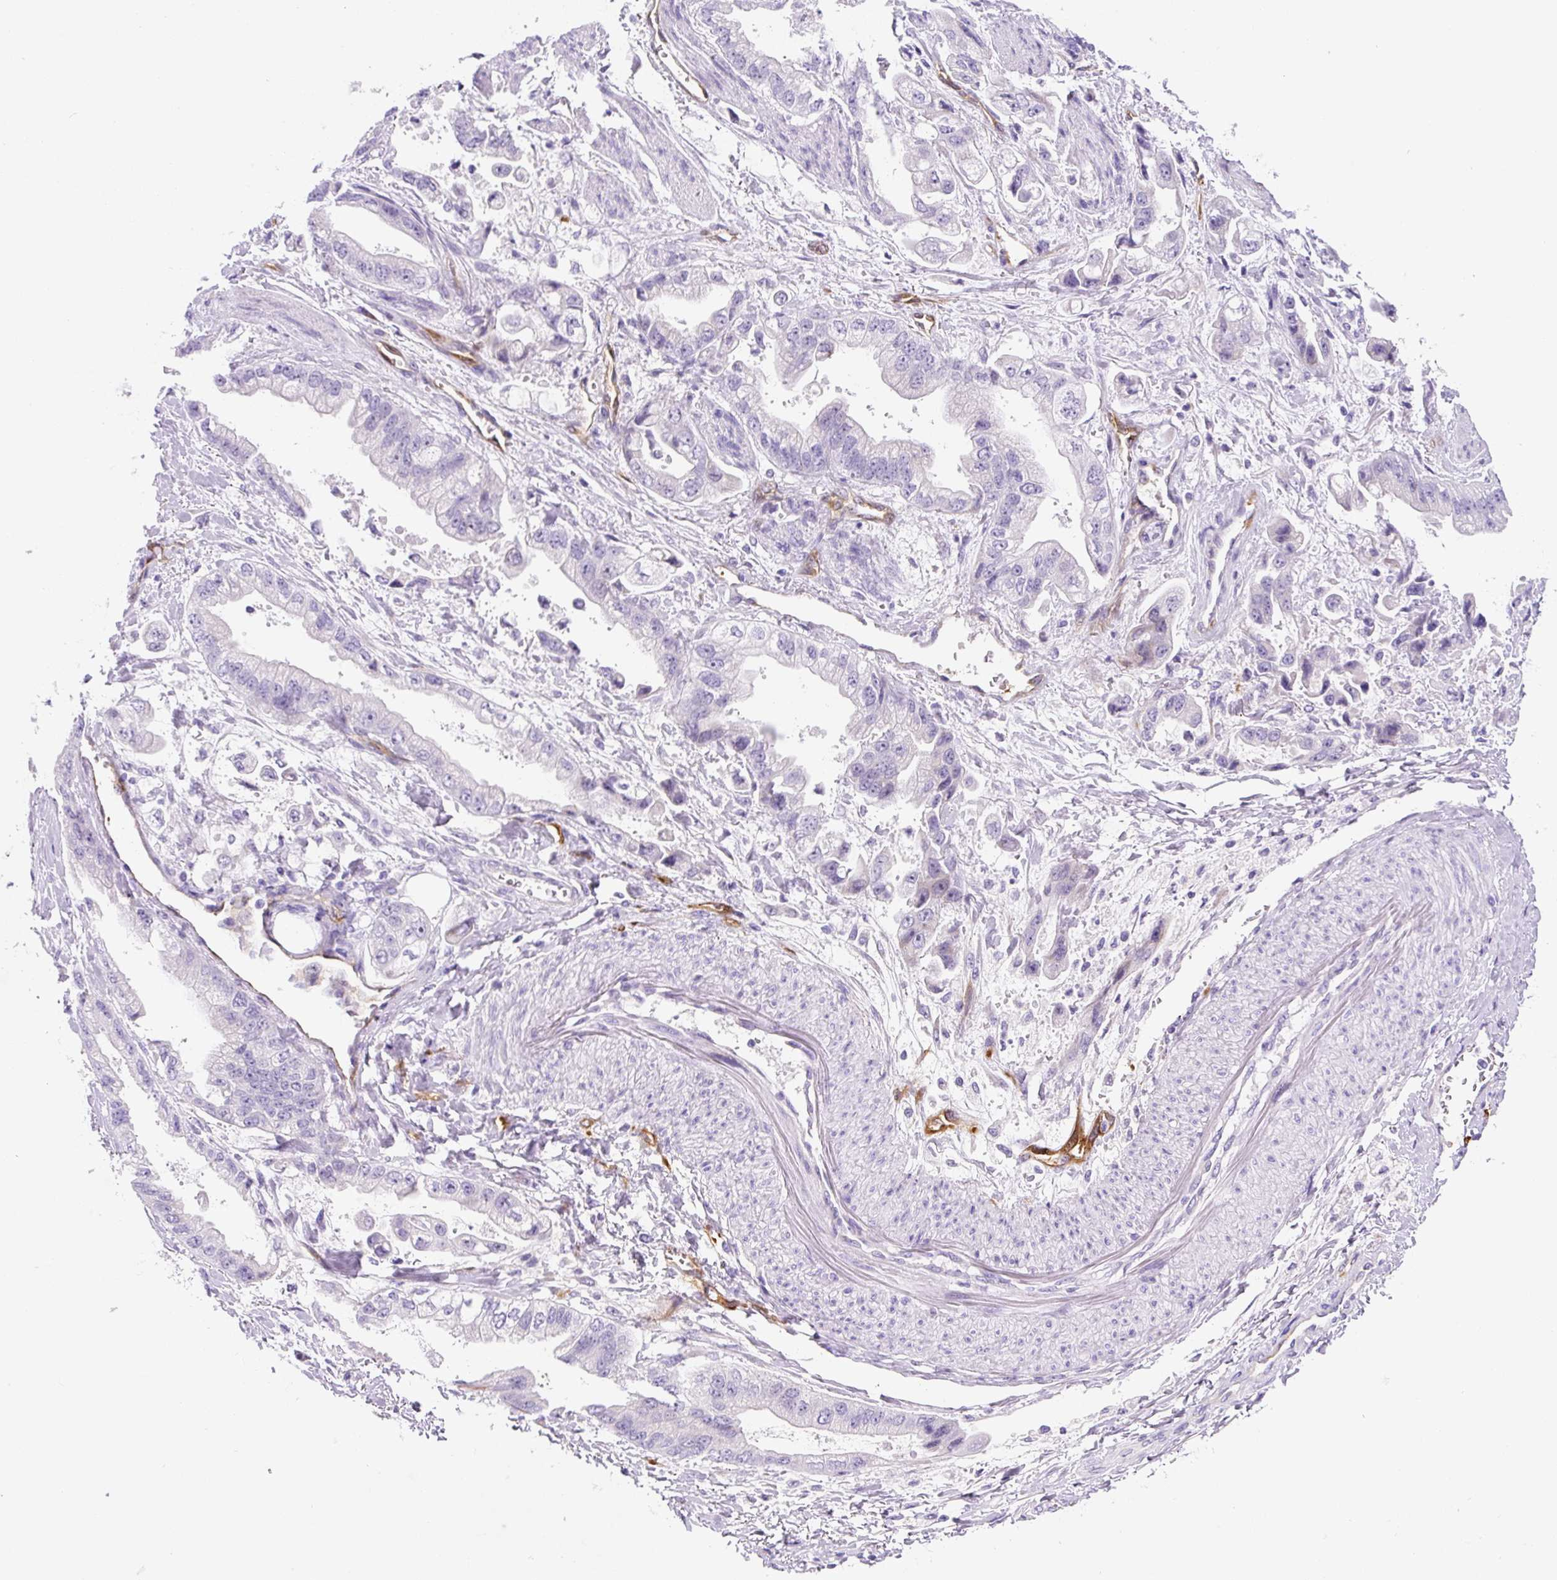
{"staining": {"intensity": "negative", "quantity": "none", "location": "none"}, "tissue": "stomach cancer", "cell_type": "Tumor cells", "image_type": "cancer", "snomed": [{"axis": "morphology", "description": "Adenocarcinoma, NOS"}, {"axis": "topography", "description": "Stomach"}], "caption": "IHC of human stomach cancer exhibits no staining in tumor cells. Brightfield microscopy of IHC stained with DAB (brown) and hematoxylin (blue), captured at high magnification.", "gene": "ASB4", "patient": {"sex": "male", "age": 62}}